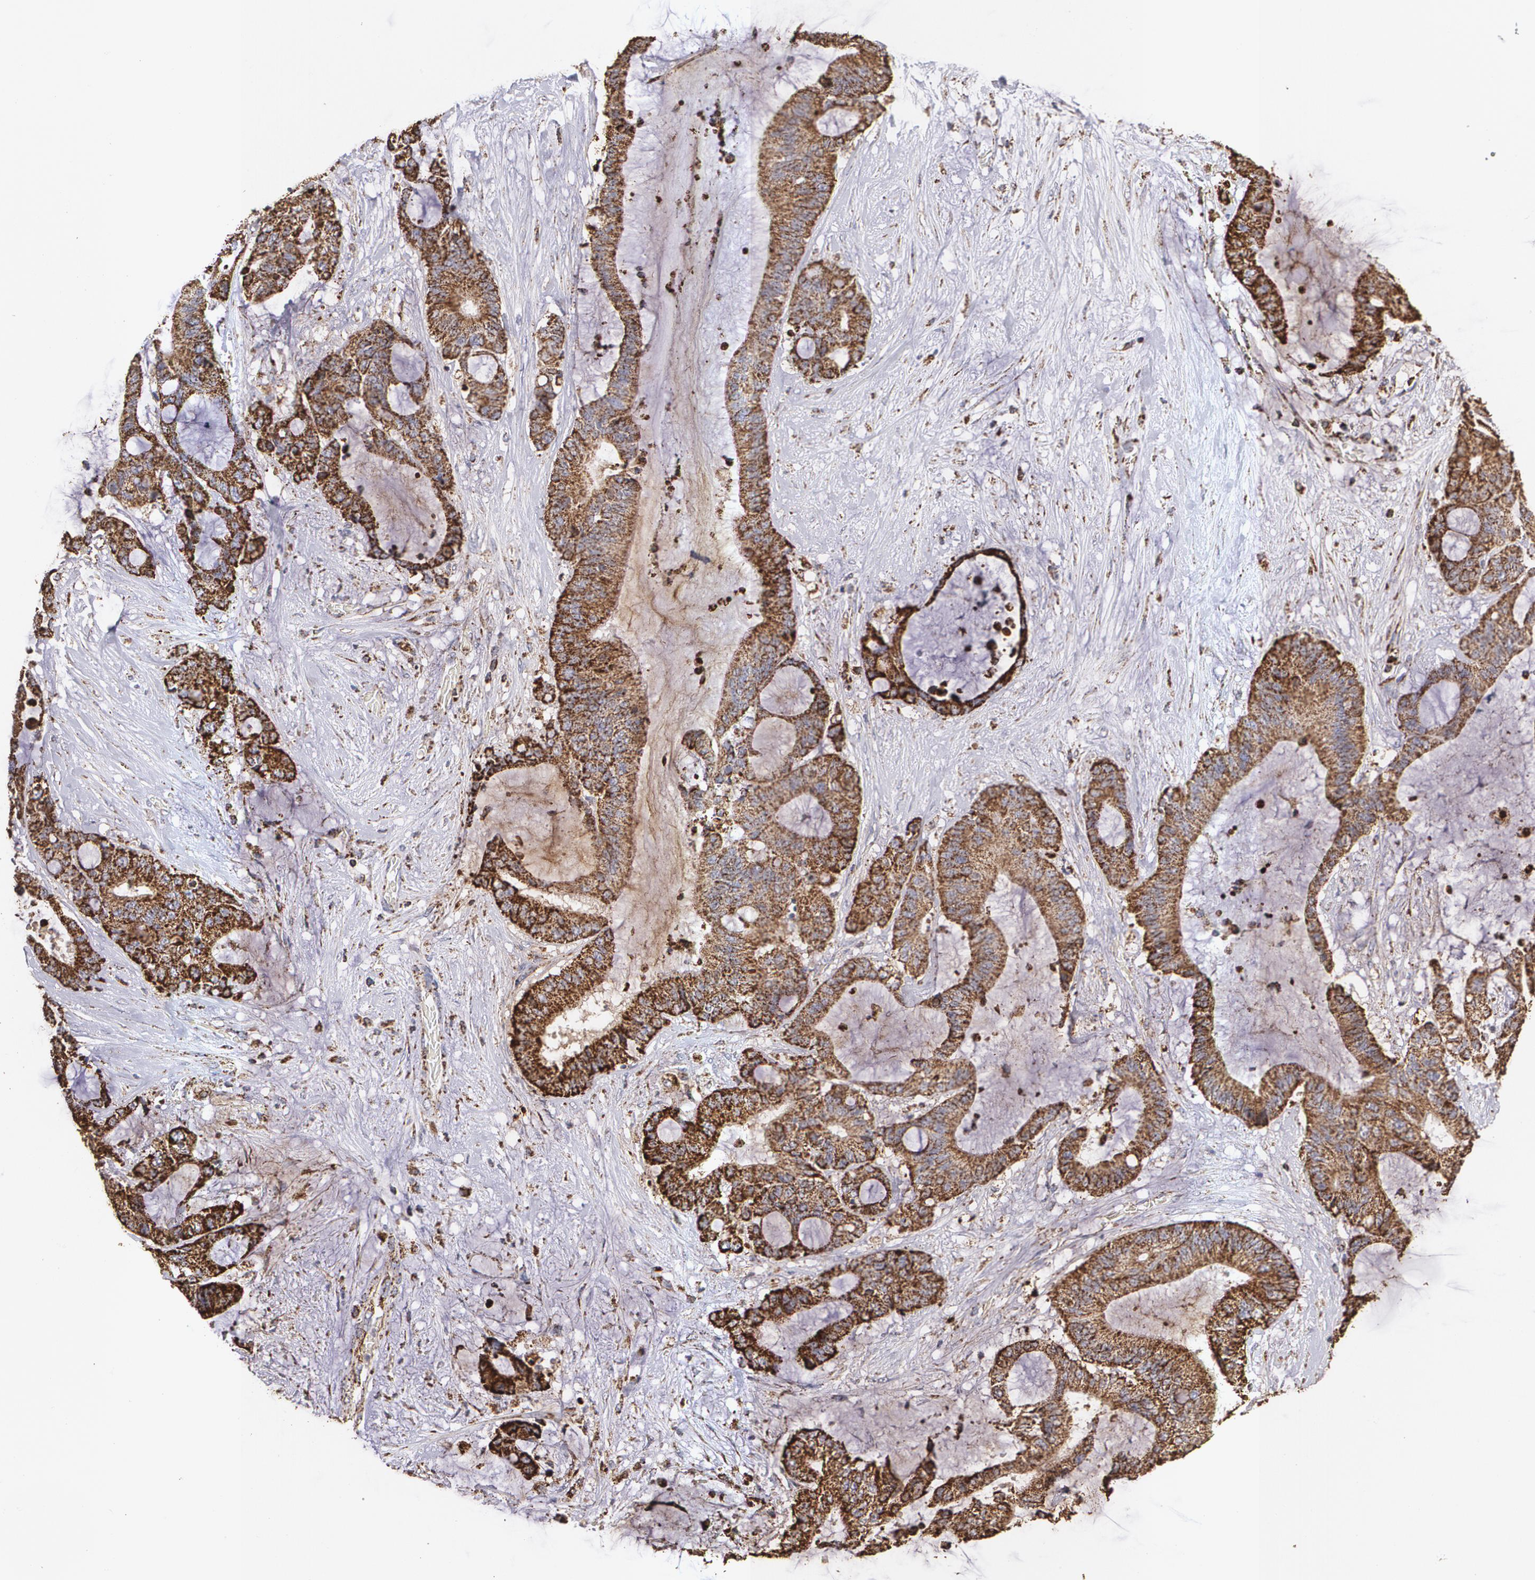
{"staining": {"intensity": "strong", "quantity": ">75%", "location": "cytoplasmic/membranous"}, "tissue": "liver cancer", "cell_type": "Tumor cells", "image_type": "cancer", "snomed": [{"axis": "morphology", "description": "Cholangiocarcinoma"}, {"axis": "topography", "description": "Liver"}], "caption": "Liver cholangiocarcinoma tissue displays strong cytoplasmic/membranous positivity in approximately >75% of tumor cells, visualized by immunohistochemistry. Nuclei are stained in blue.", "gene": "HSPD1", "patient": {"sex": "female", "age": 73}}